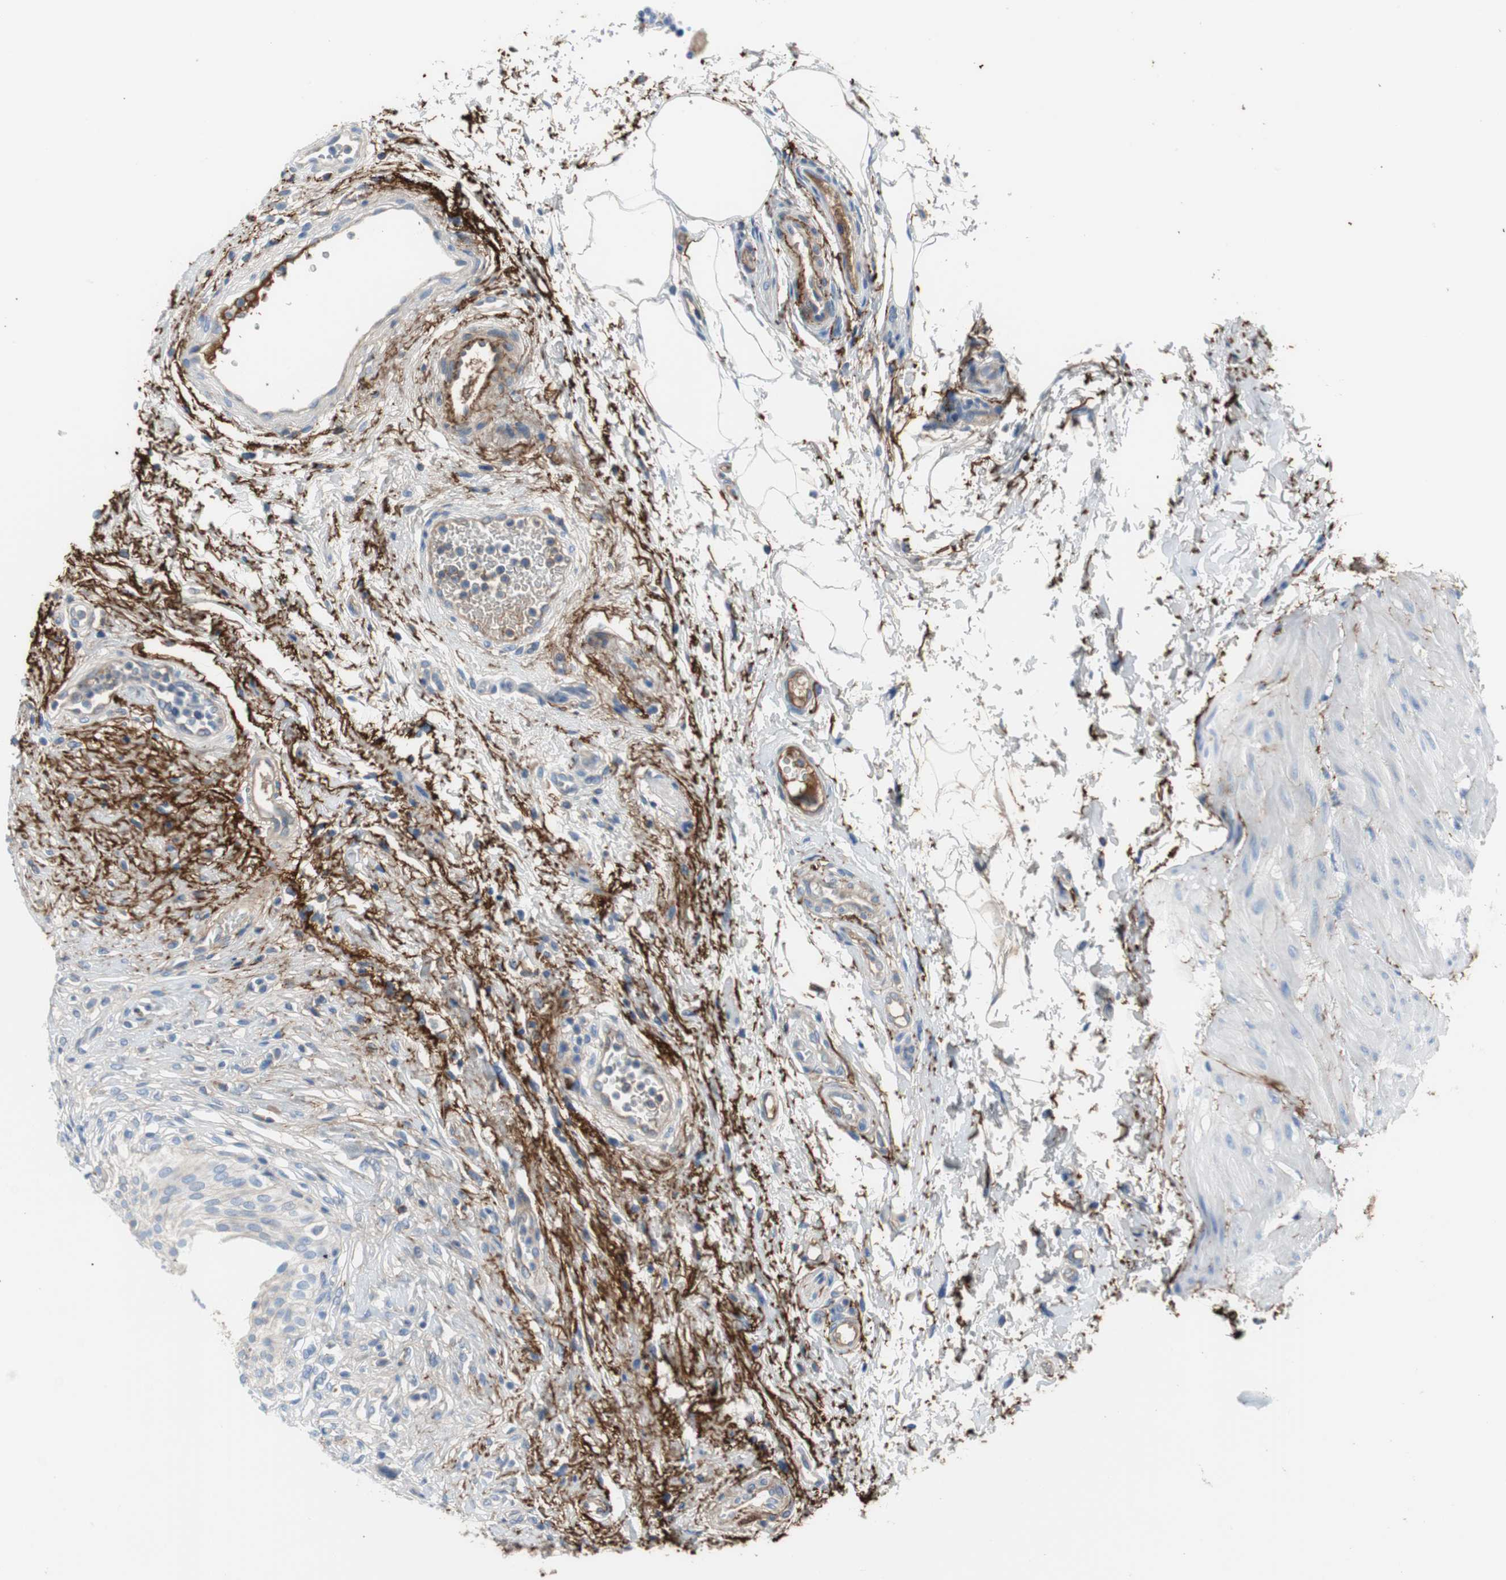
{"staining": {"intensity": "weak", "quantity": "25%-75%", "location": "cytoplasmic/membranous"}, "tissue": "urinary bladder", "cell_type": "Urothelial cells", "image_type": "normal", "snomed": [{"axis": "morphology", "description": "Normal tissue, NOS"}, {"axis": "morphology", "description": "Urothelial carcinoma, High grade"}, {"axis": "topography", "description": "Urinary bladder"}], "caption": "DAB (3,3'-diaminobenzidine) immunohistochemical staining of unremarkable human urinary bladder demonstrates weak cytoplasmic/membranous protein expression in approximately 25%-75% of urothelial cells.", "gene": "APCS", "patient": {"sex": "male", "age": 46}}